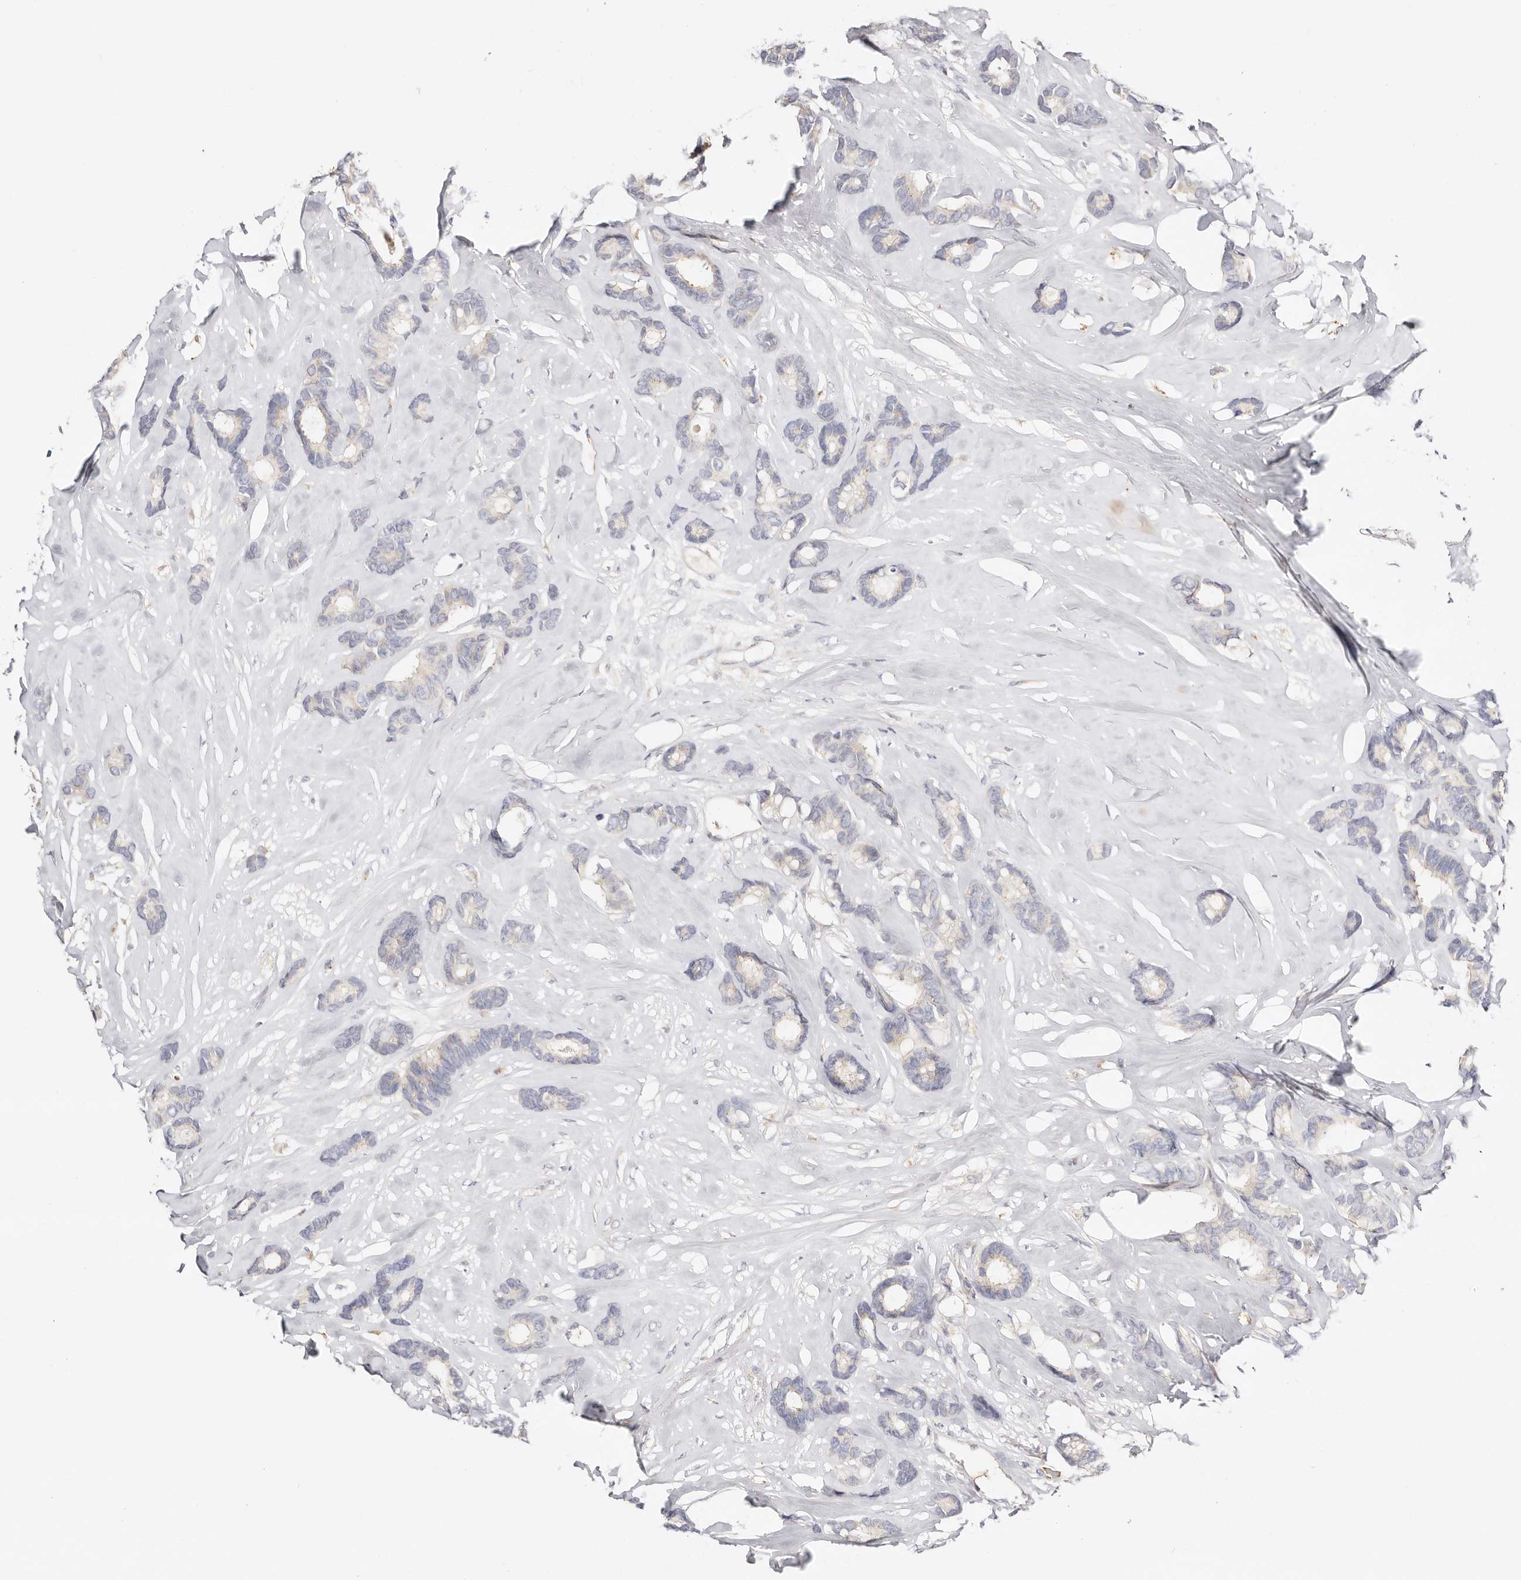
{"staining": {"intensity": "negative", "quantity": "none", "location": "none"}, "tissue": "breast cancer", "cell_type": "Tumor cells", "image_type": "cancer", "snomed": [{"axis": "morphology", "description": "Duct carcinoma"}, {"axis": "topography", "description": "Breast"}], "caption": "DAB immunohistochemical staining of breast intraductal carcinoma displays no significant positivity in tumor cells.", "gene": "DNASE1", "patient": {"sex": "female", "age": 87}}